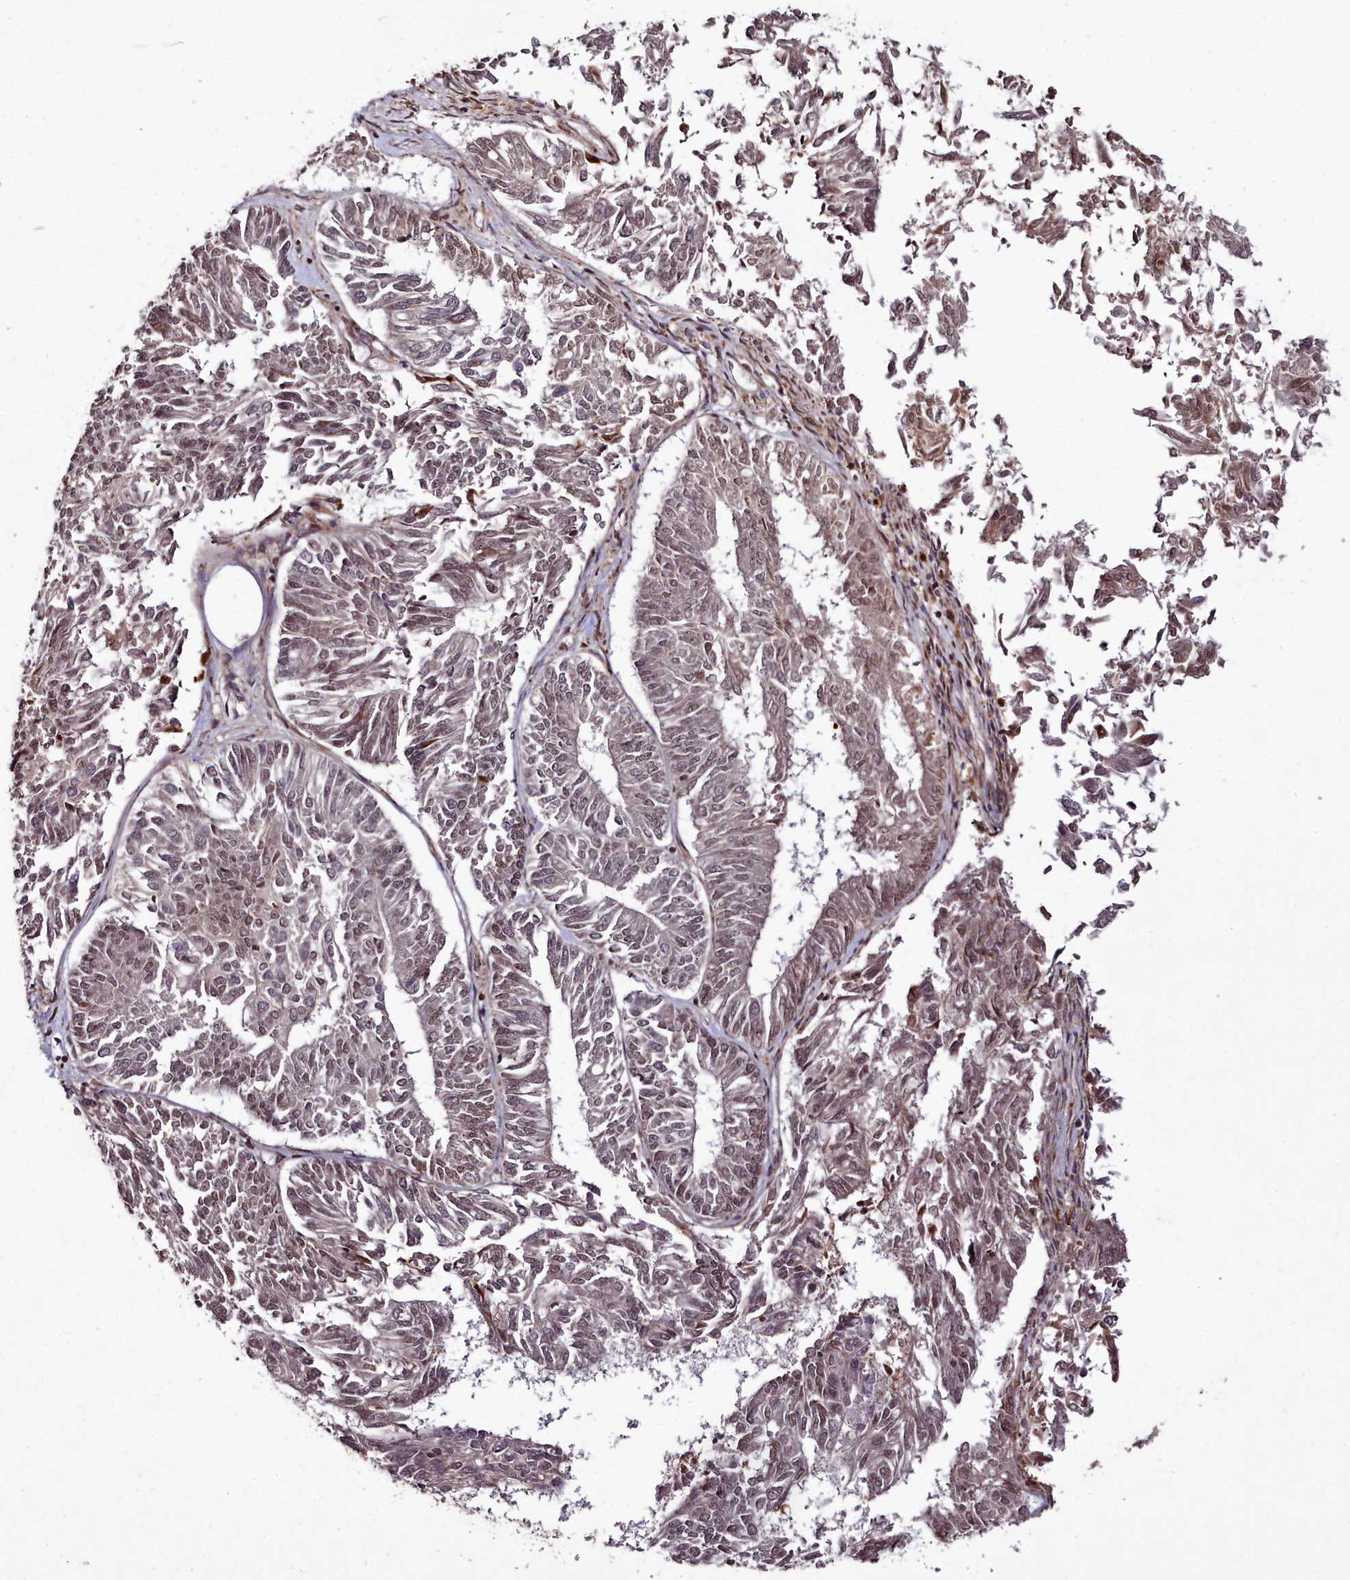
{"staining": {"intensity": "moderate", "quantity": ">75%", "location": "nuclear"}, "tissue": "endometrial cancer", "cell_type": "Tumor cells", "image_type": "cancer", "snomed": [{"axis": "morphology", "description": "Adenocarcinoma, NOS"}, {"axis": "topography", "description": "Endometrium"}], "caption": "About >75% of tumor cells in human adenocarcinoma (endometrial) reveal moderate nuclear protein staining as visualized by brown immunohistochemical staining.", "gene": "CXXC1", "patient": {"sex": "female", "age": 58}}